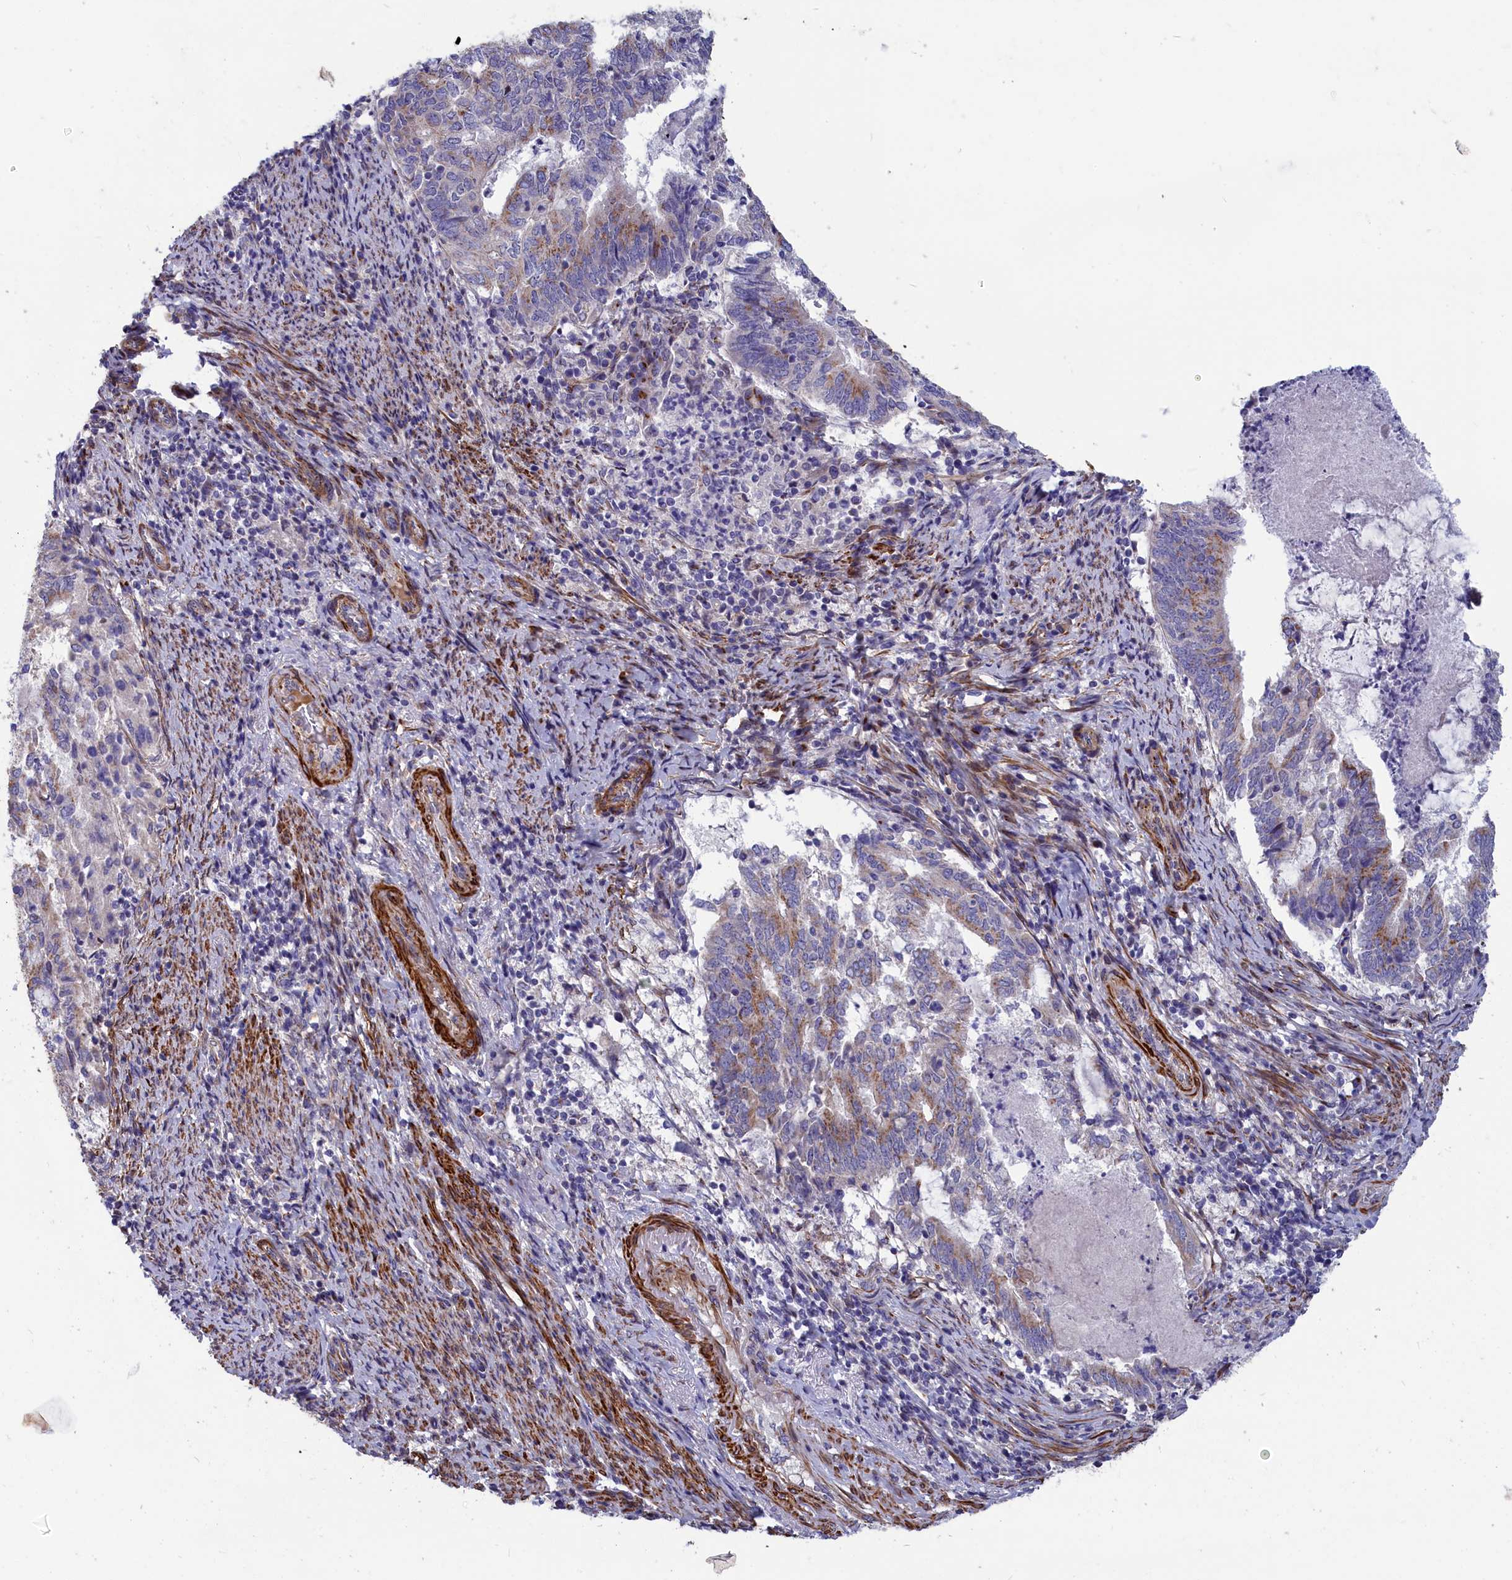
{"staining": {"intensity": "moderate", "quantity": "25%-75%", "location": "cytoplasmic/membranous"}, "tissue": "endometrial cancer", "cell_type": "Tumor cells", "image_type": "cancer", "snomed": [{"axis": "morphology", "description": "Adenocarcinoma, NOS"}, {"axis": "topography", "description": "Endometrium"}], "caption": "A brown stain highlights moderate cytoplasmic/membranous positivity of a protein in human endometrial cancer tumor cells.", "gene": "TUBGCP4", "patient": {"sex": "female", "age": 80}}